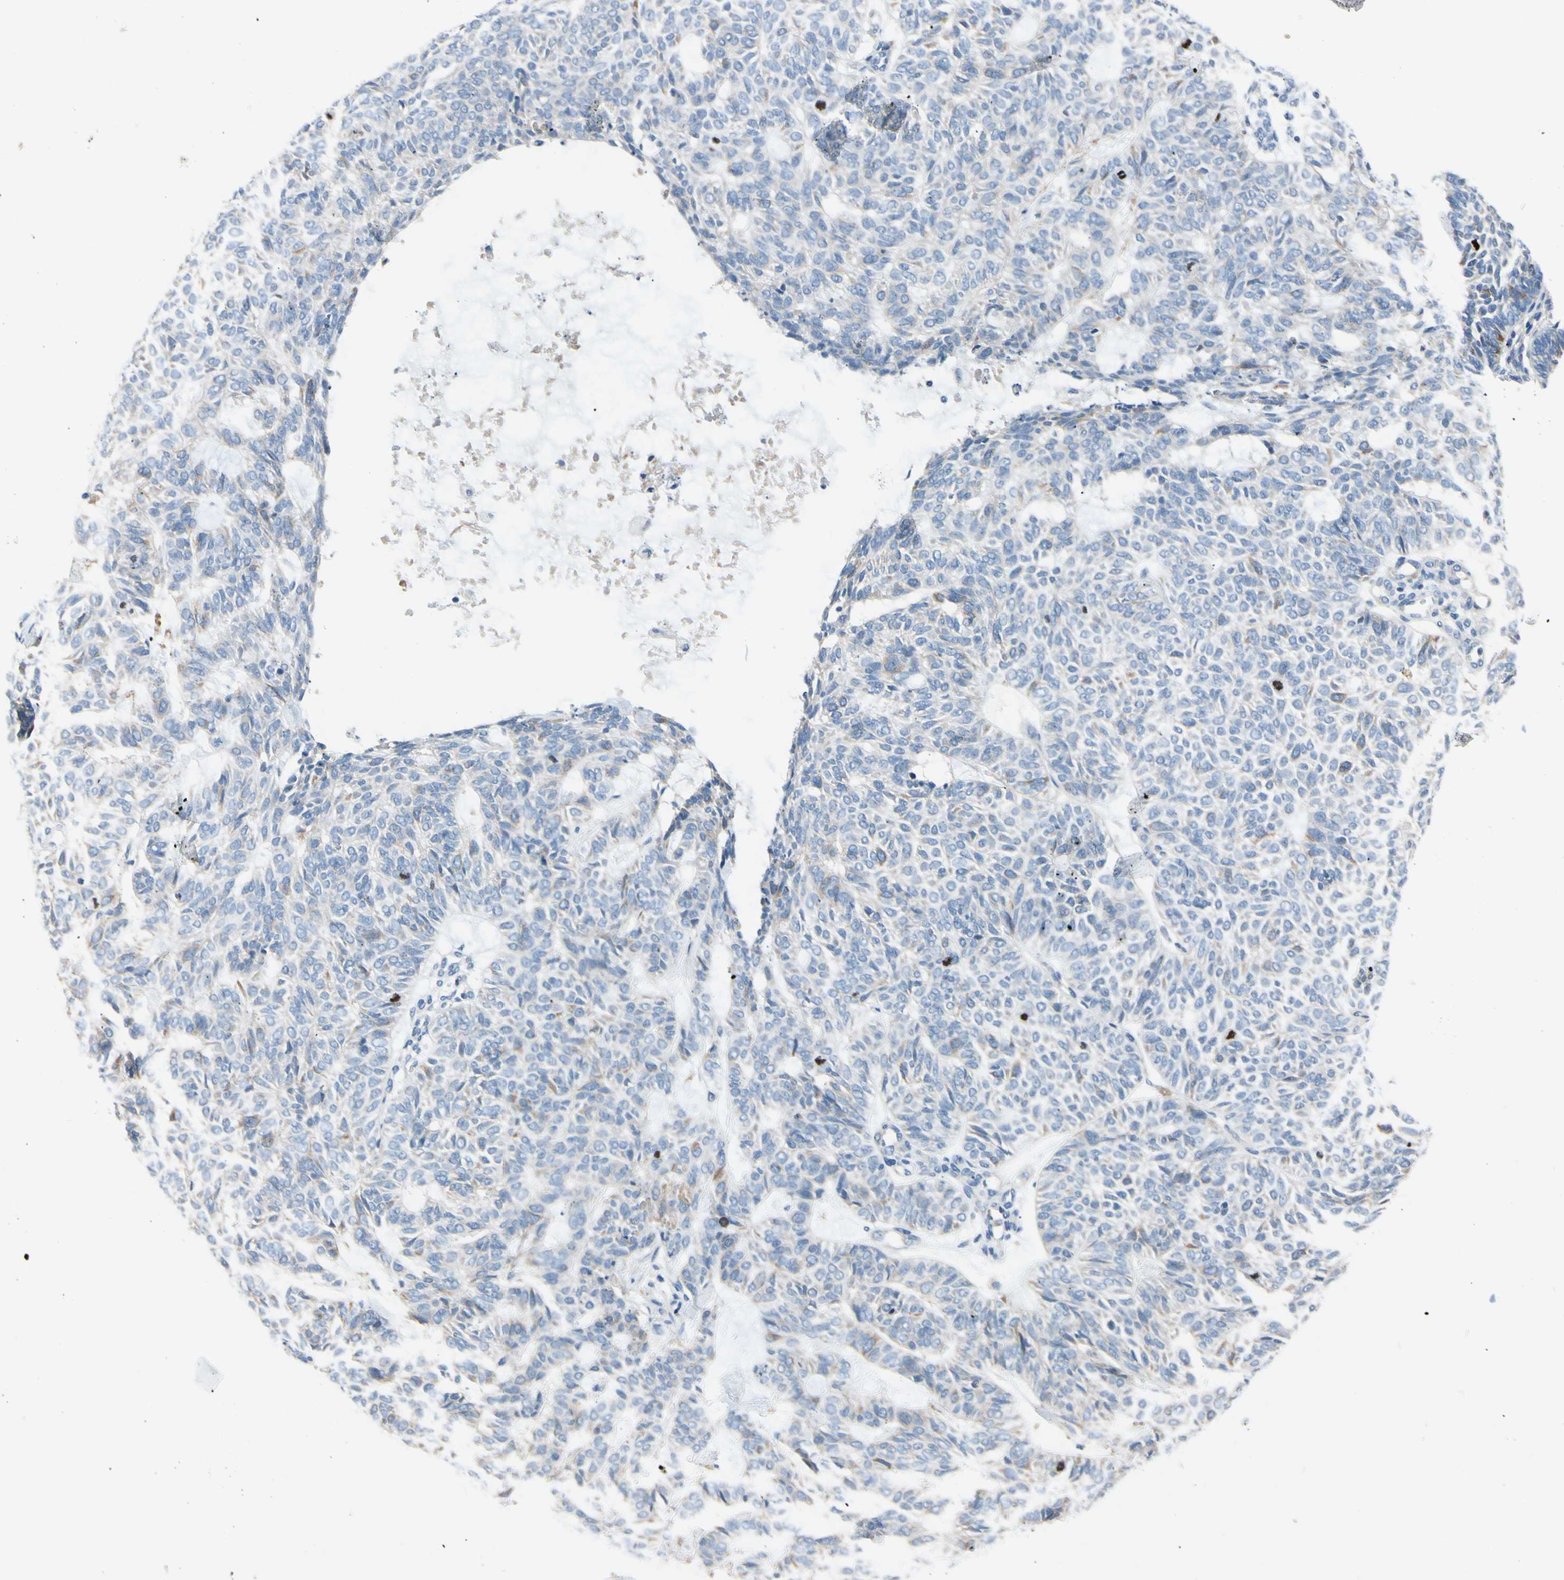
{"staining": {"intensity": "moderate", "quantity": "<25%", "location": "cytoplasmic/membranous"}, "tissue": "skin cancer", "cell_type": "Tumor cells", "image_type": "cancer", "snomed": [{"axis": "morphology", "description": "Basal cell carcinoma"}, {"axis": "topography", "description": "Skin"}], "caption": "High-power microscopy captured an IHC histopathology image of skin cancer, revealing moderate cytoplasmic/membranous expression in approximately <25% of tumor cells.", "gene": "CKAP2", "patient": {"sex": "male", "age": 87}}